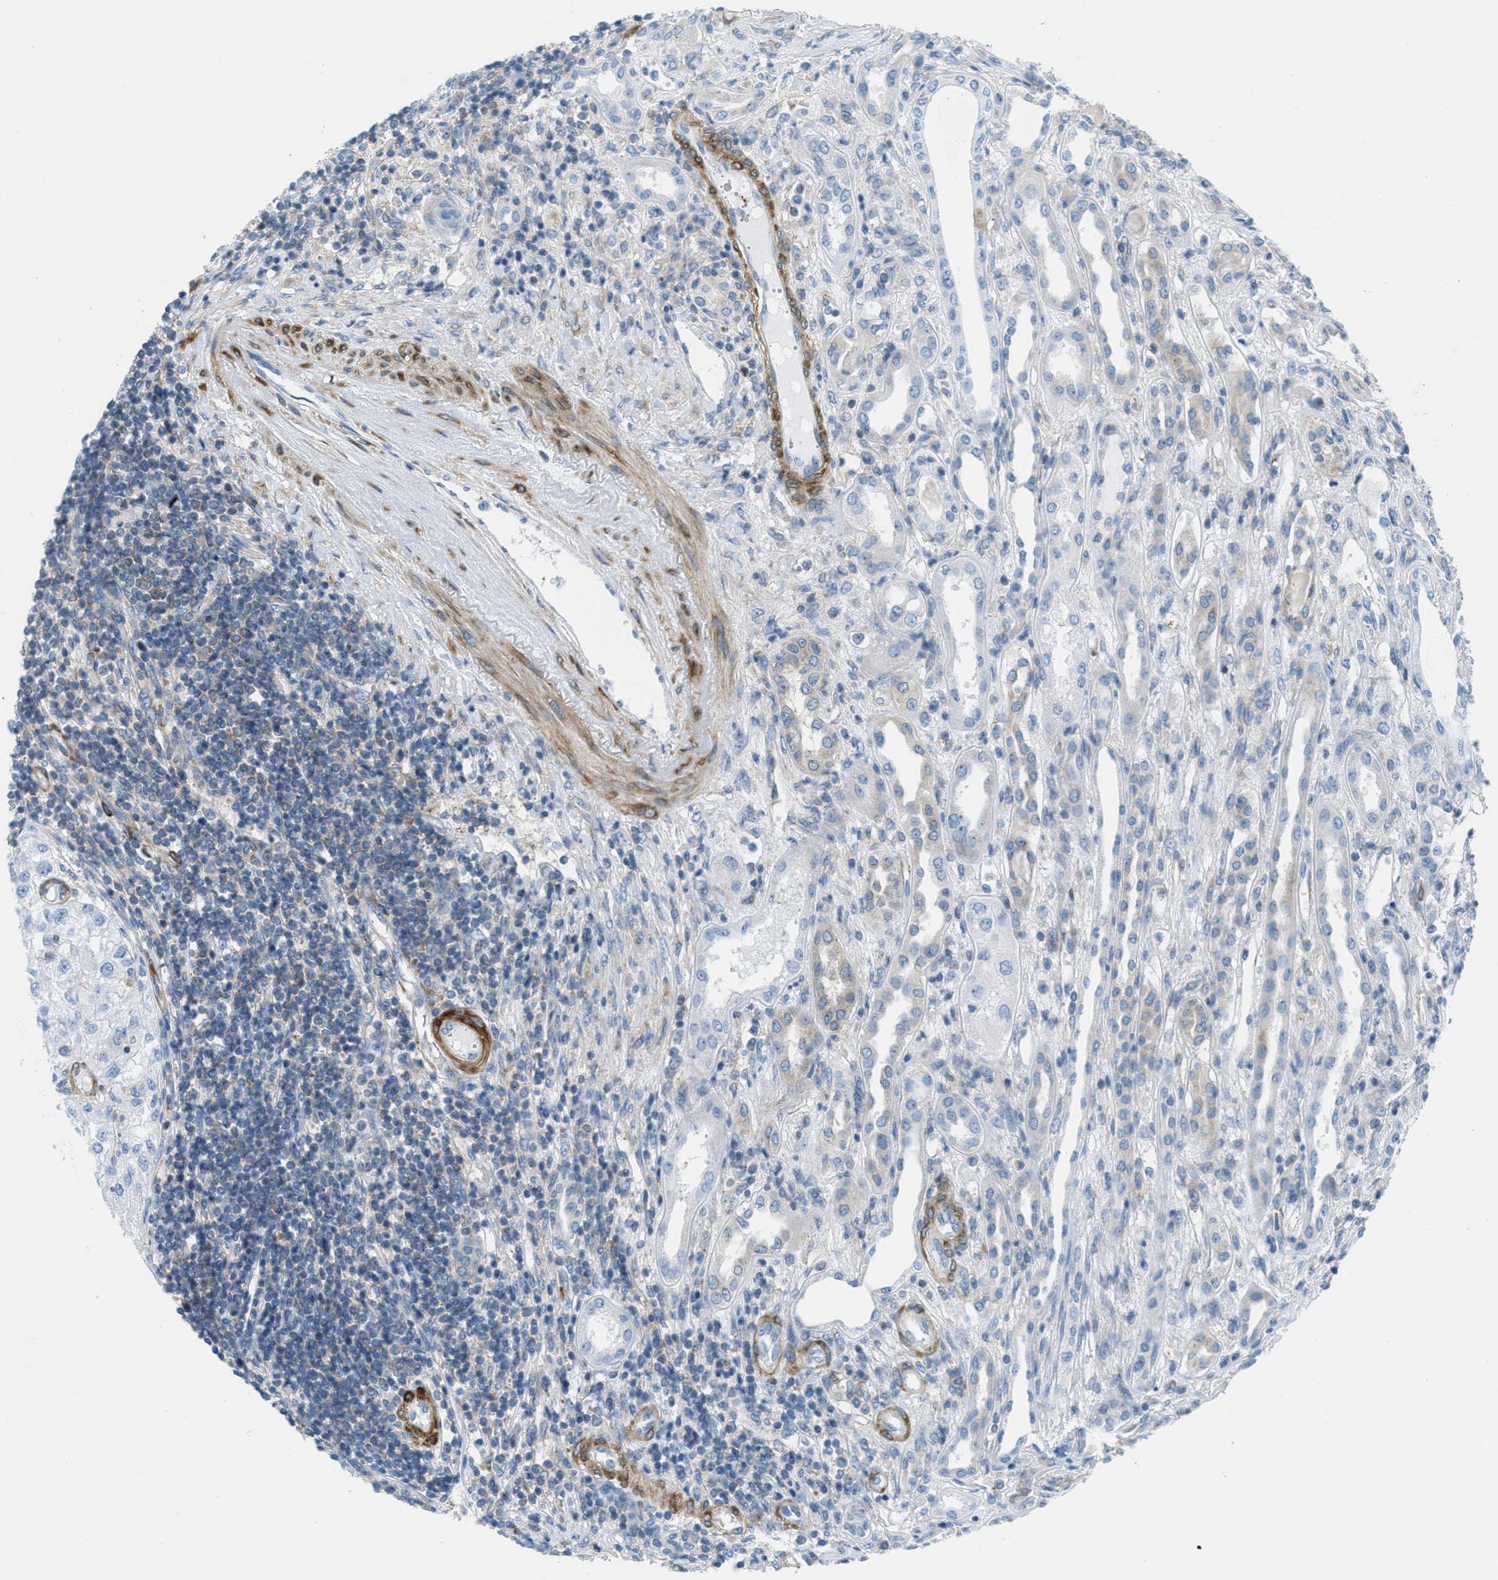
{"staining": {"intensity": "negative", "quantity": "none", "location": "none"}, "tissue": "renal cancer", "cell_type": "Tumor cells", "image_type": "cancer", "snomed": [{"axis": "morphology", "description": "Adenocarcinoma, NOS"}, {"axis": "topography", "description": "Kidney"}], "caption": "Tumor cells show no significant staining in renal cancer (adenocarcinoma).", "gene": "MAPRE2", "patient": {"sex": "female", "age": 54}}